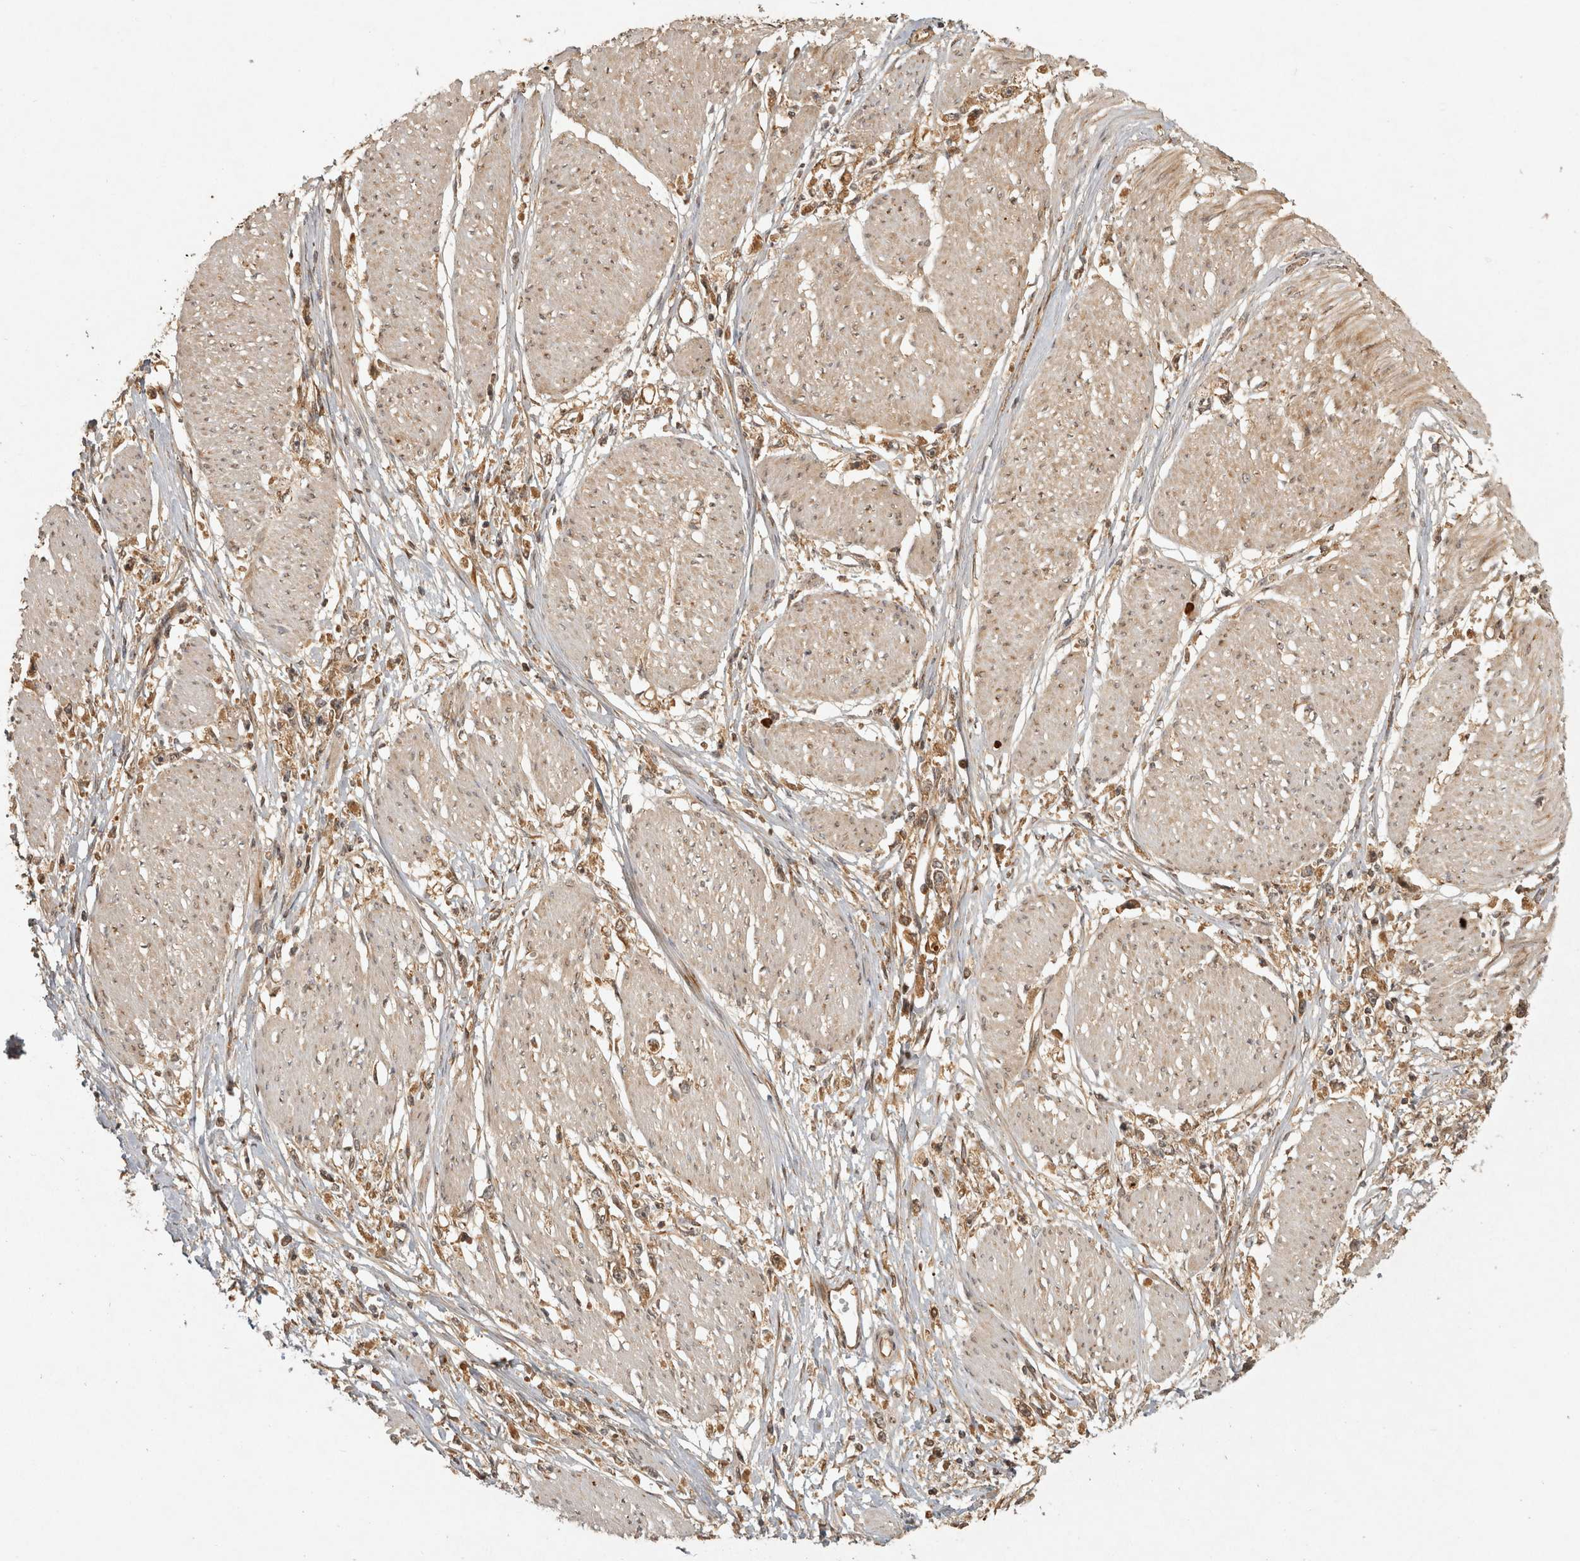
{"staining": {"intensity": "moderate", "quantity": ">75%", "location": "cytoplasmic/membranous"}, "tissue": "stomach cancer", "cell_type": "Tumor cells", "image_type": "cancer", "snomed": [{"axis": "morphology", "description": "Adenocarcinoma, NOS"}, {"axis": "topography", "description": "Stomach"}], "caption": "The histopathology image exhibits a brown stain indicating the presence of a protein in the cytoplasmic/membranous of tumor cells in stomach cancer (adenocarcinoma). (DAB (3,3'-diaminobenzidine) IHC, brown staining for protein, blue staining for nuclei).", "gene": "CAMSAP2", "patient": {"sex": "female", "age": 59}}